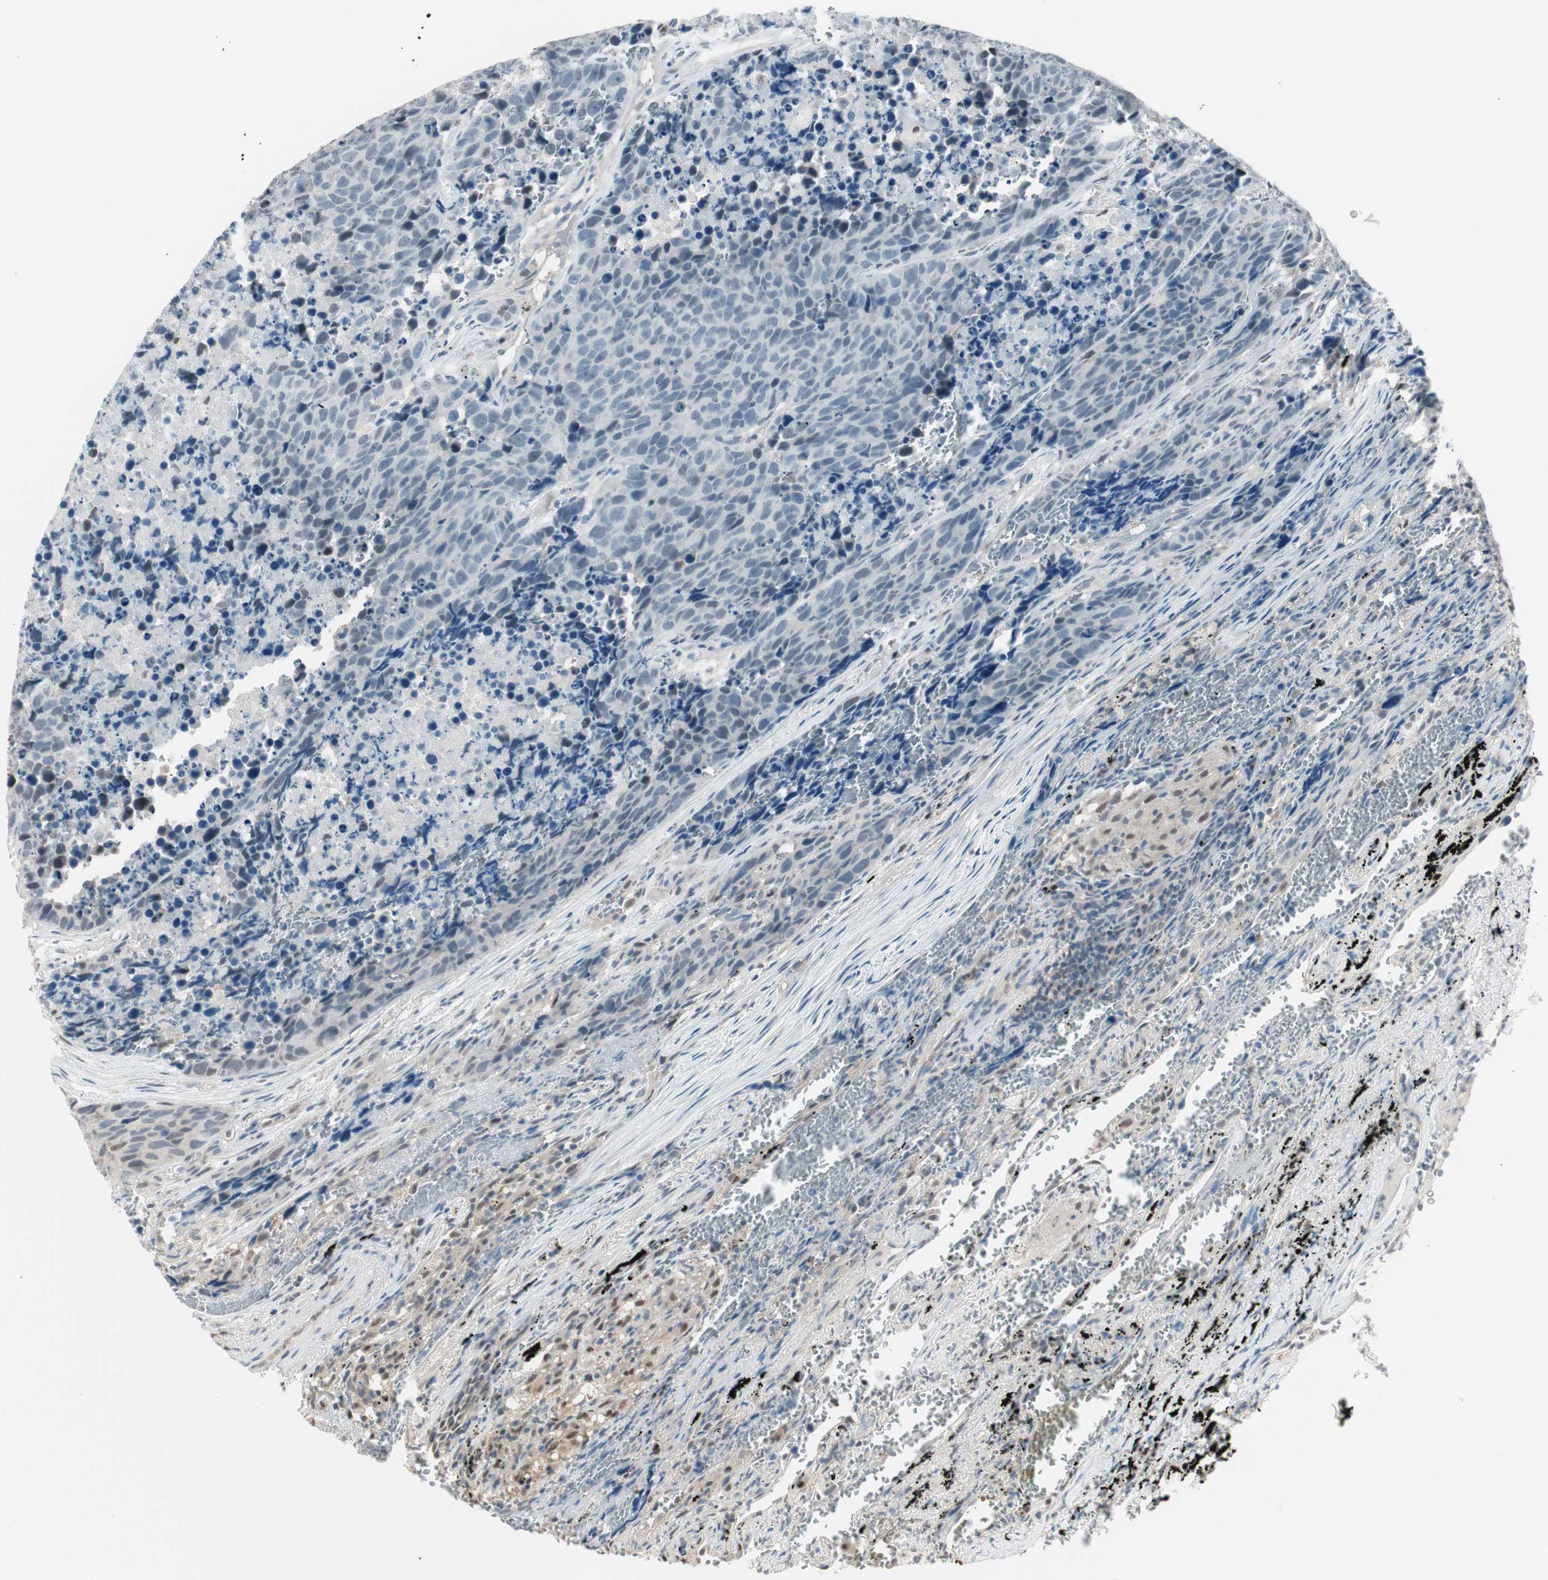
{"staining": {"intensity": "weak", "quantity": "<25%", "location": "nuclear"}, "tissue": "carcinoid", "cell_type": "Tumor cells", "image_type": "cancer", "snomed": [{"axis": "morphology", "description": "Carcinoid, malignant, NOS"}, {"axis": "topography", "description": "Lung"}], "caption": "Immunohistochemistry (IHC) of human carcinoid demonstrates no expression in tumor cells.", "gene": "LONP2", "patient": {"sex": "male", "age": 60}}